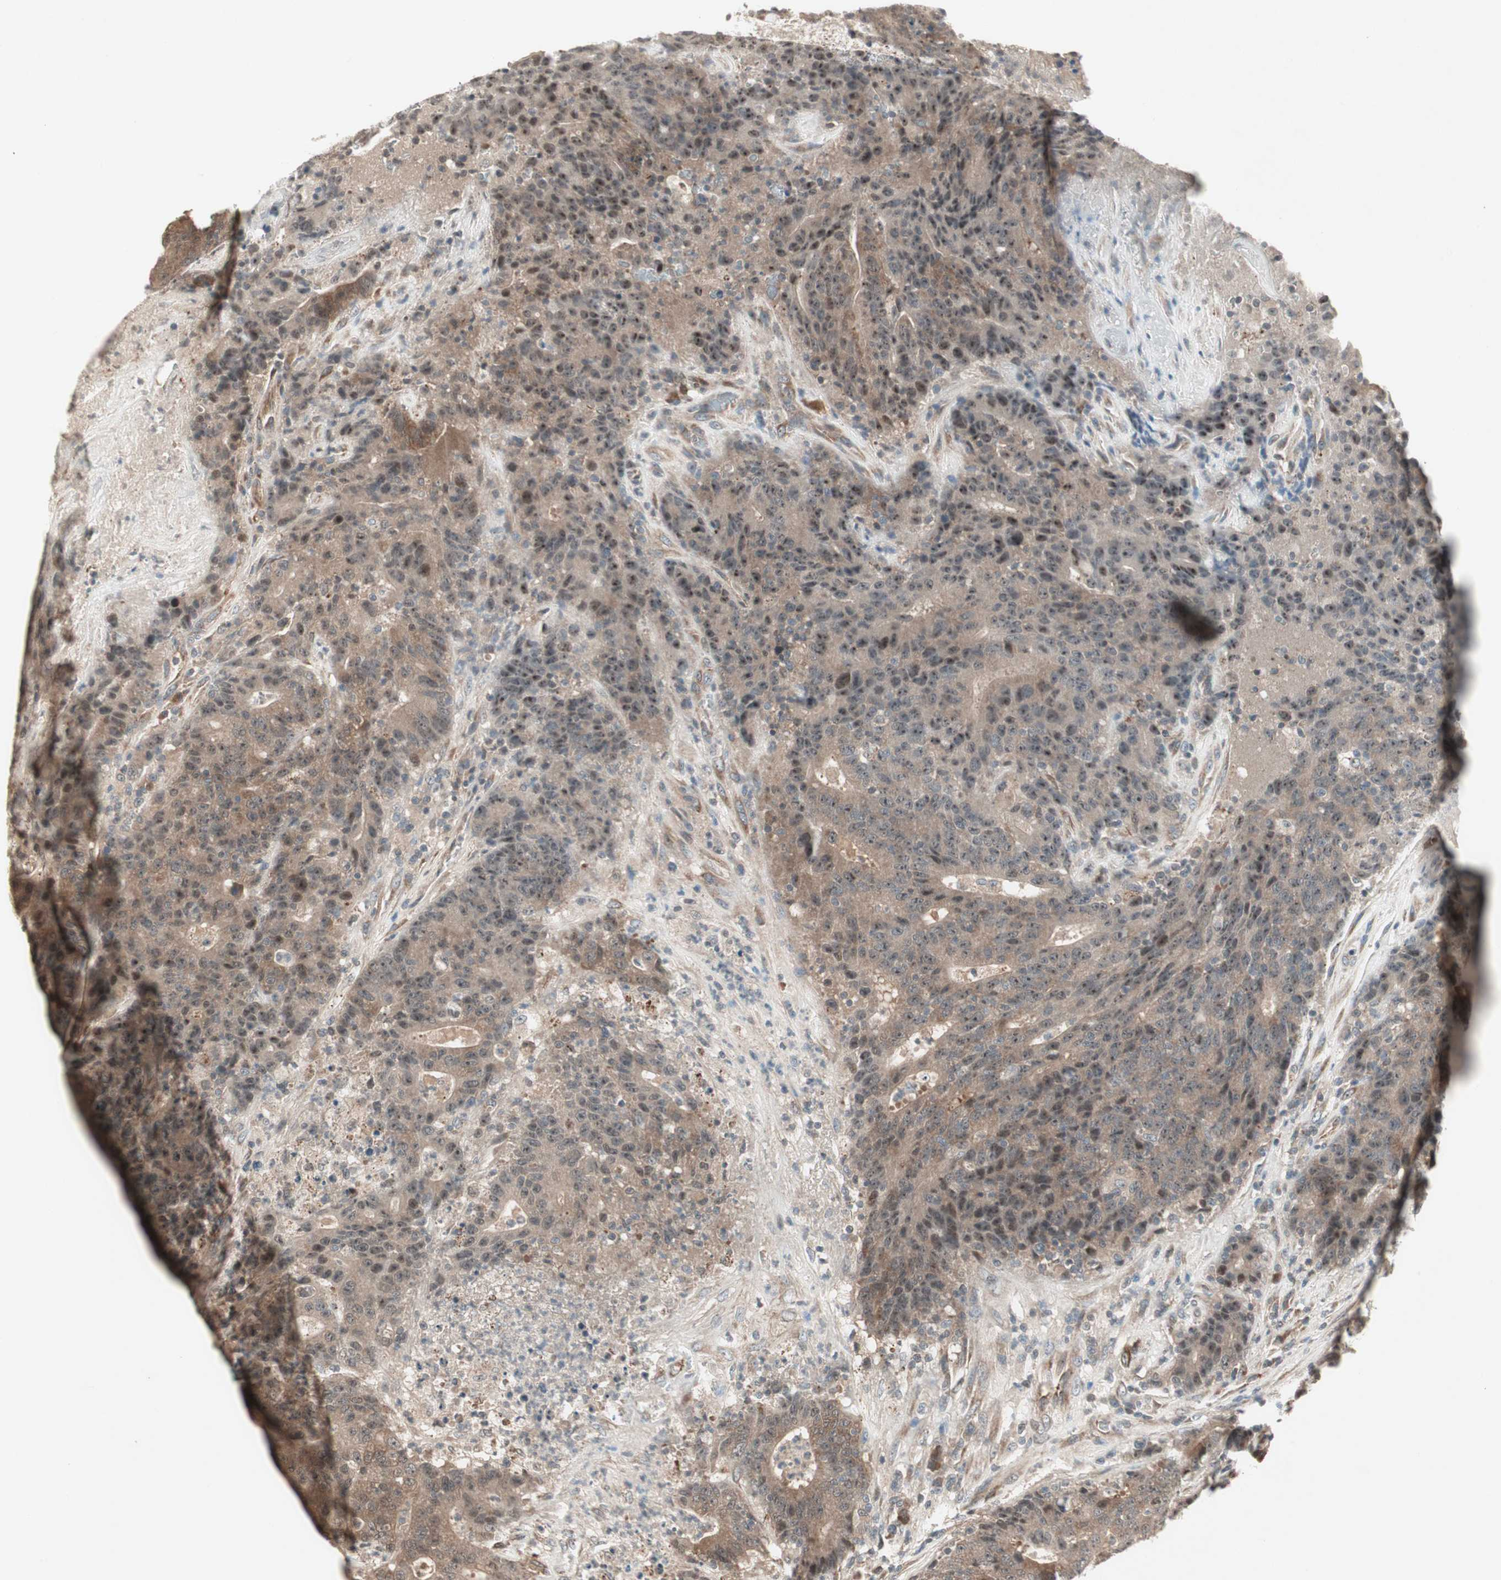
{"staining": {"intensity": "weak", "quantity": "25%-75%", "location": "cytoplasmic/membranous,nuclear"}, "tissue": "colorectal cancer", "cell_type": "Tumor cells", "image_type": "cancer", "snomed": [{"axis": "morphology", "description": "Normal tissue, NOS"}, {"axis": "morphology", "description": "Adenocarcinoma, NOS"}, {"axis": "topography", "description": "Colon"}], "caption": "A brown stain shows weak cytoplasmic/membranous and nuclear staining of a protein in human colorectal adenocarcinoma tumor cells. (DAB (3,3'-diaminobenzidine) IHC, brown staining for protein, blue staining for nuclei).", "gene": "IRS1", "patient": {"sex": "female", "age": 75}}